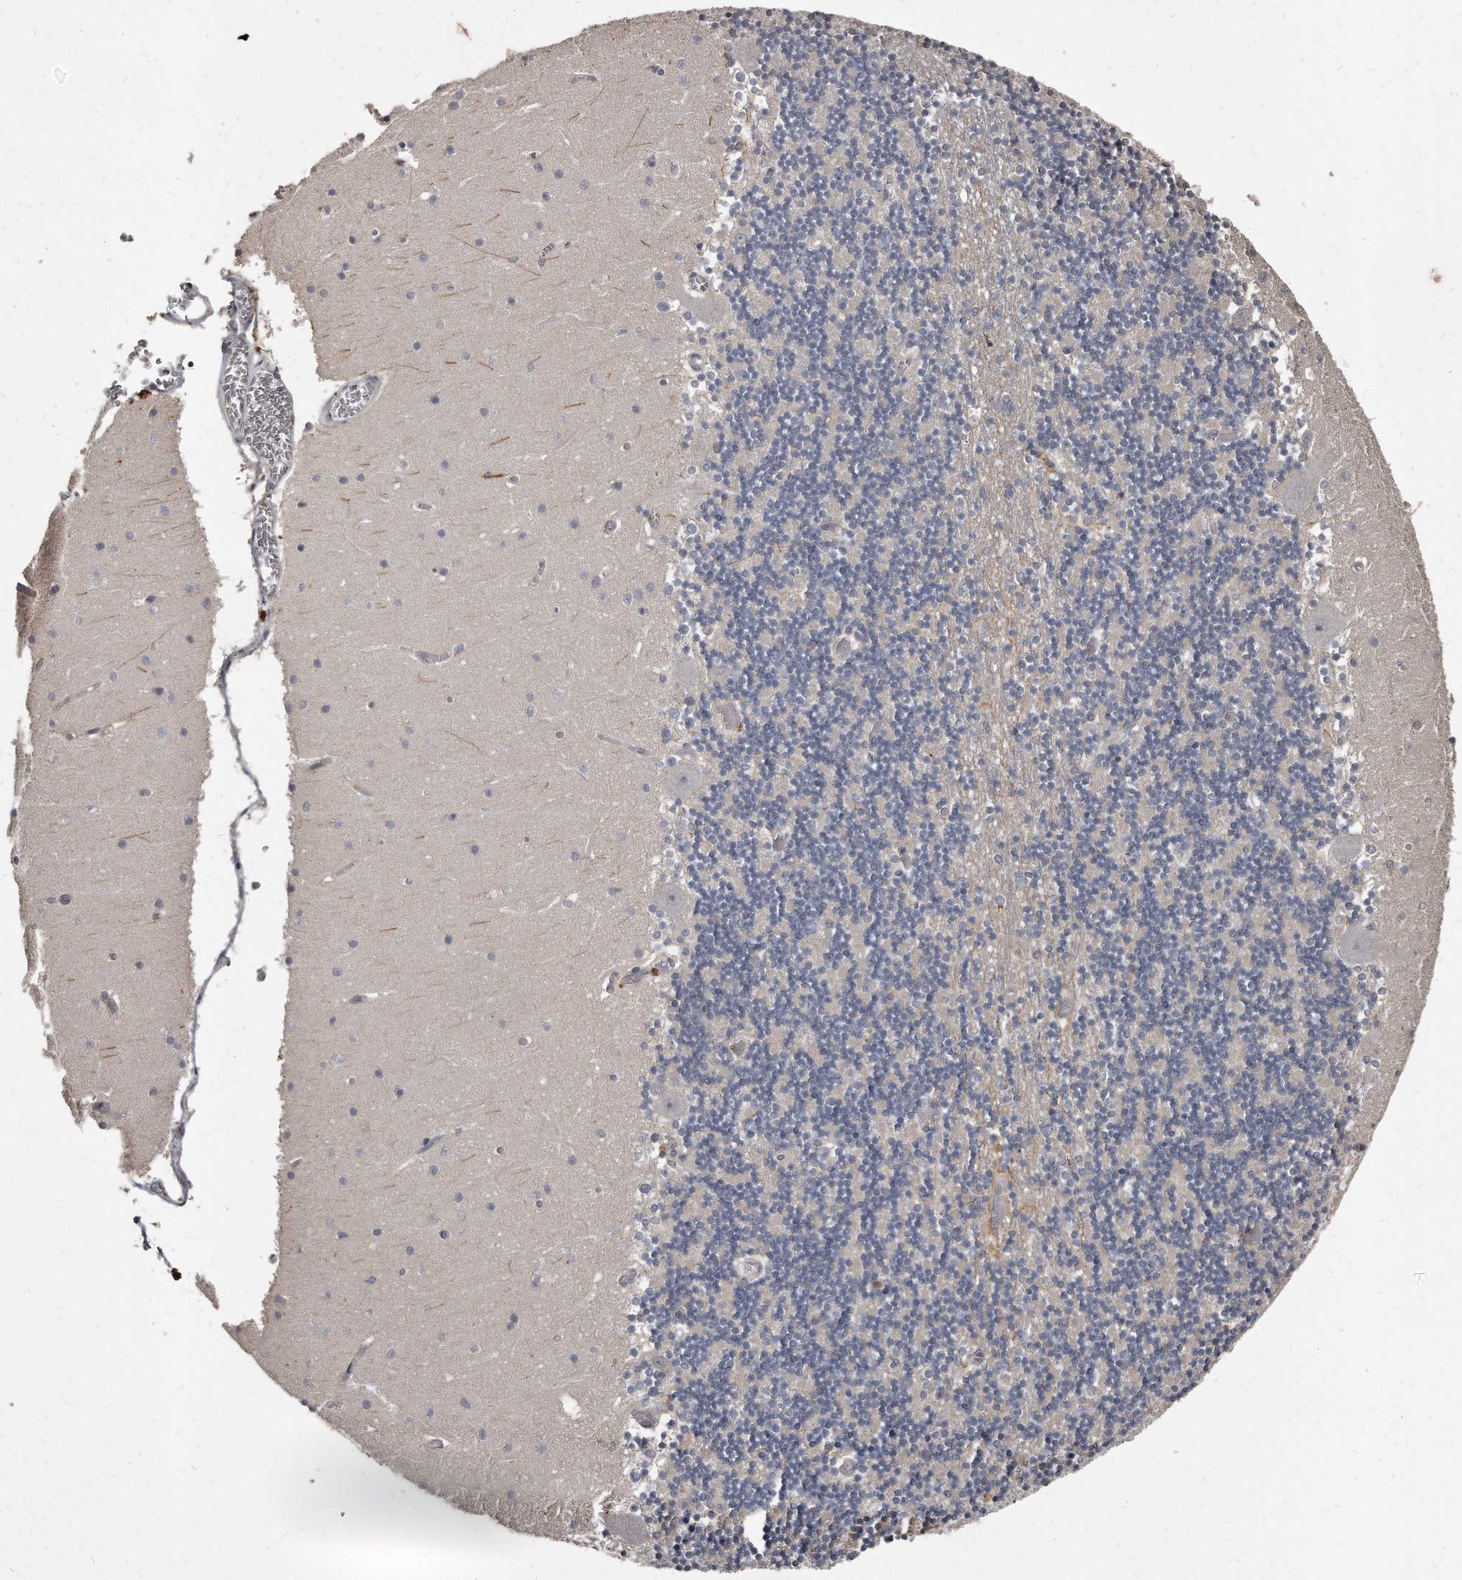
{"staining": {"intensity": "weak", "quantity": "<25%", "location": "cytoplasmic/membranous"}, "tissue": "cerebellum", "cell_type": "Cells in granular layer", "image_type": "normal", "snomed": [{"axis": "morphology", "description": "Normal tissue, NOS"}, {"axis": "topography", "description": "Cerebellum"}], "caption": "Immunohistochemistry (IHC) histopathology image of benign cerebellum stained for a protein (brown), which exhibits no positivity in cells in granular layer. (DAB (3,3'-diaminobenzidine) immunohistochemistry (IHC) visualized using brightfield microscopy, high magnification).", "gene": "GCH1", "patient": {"sex": "female", "age": 28}}